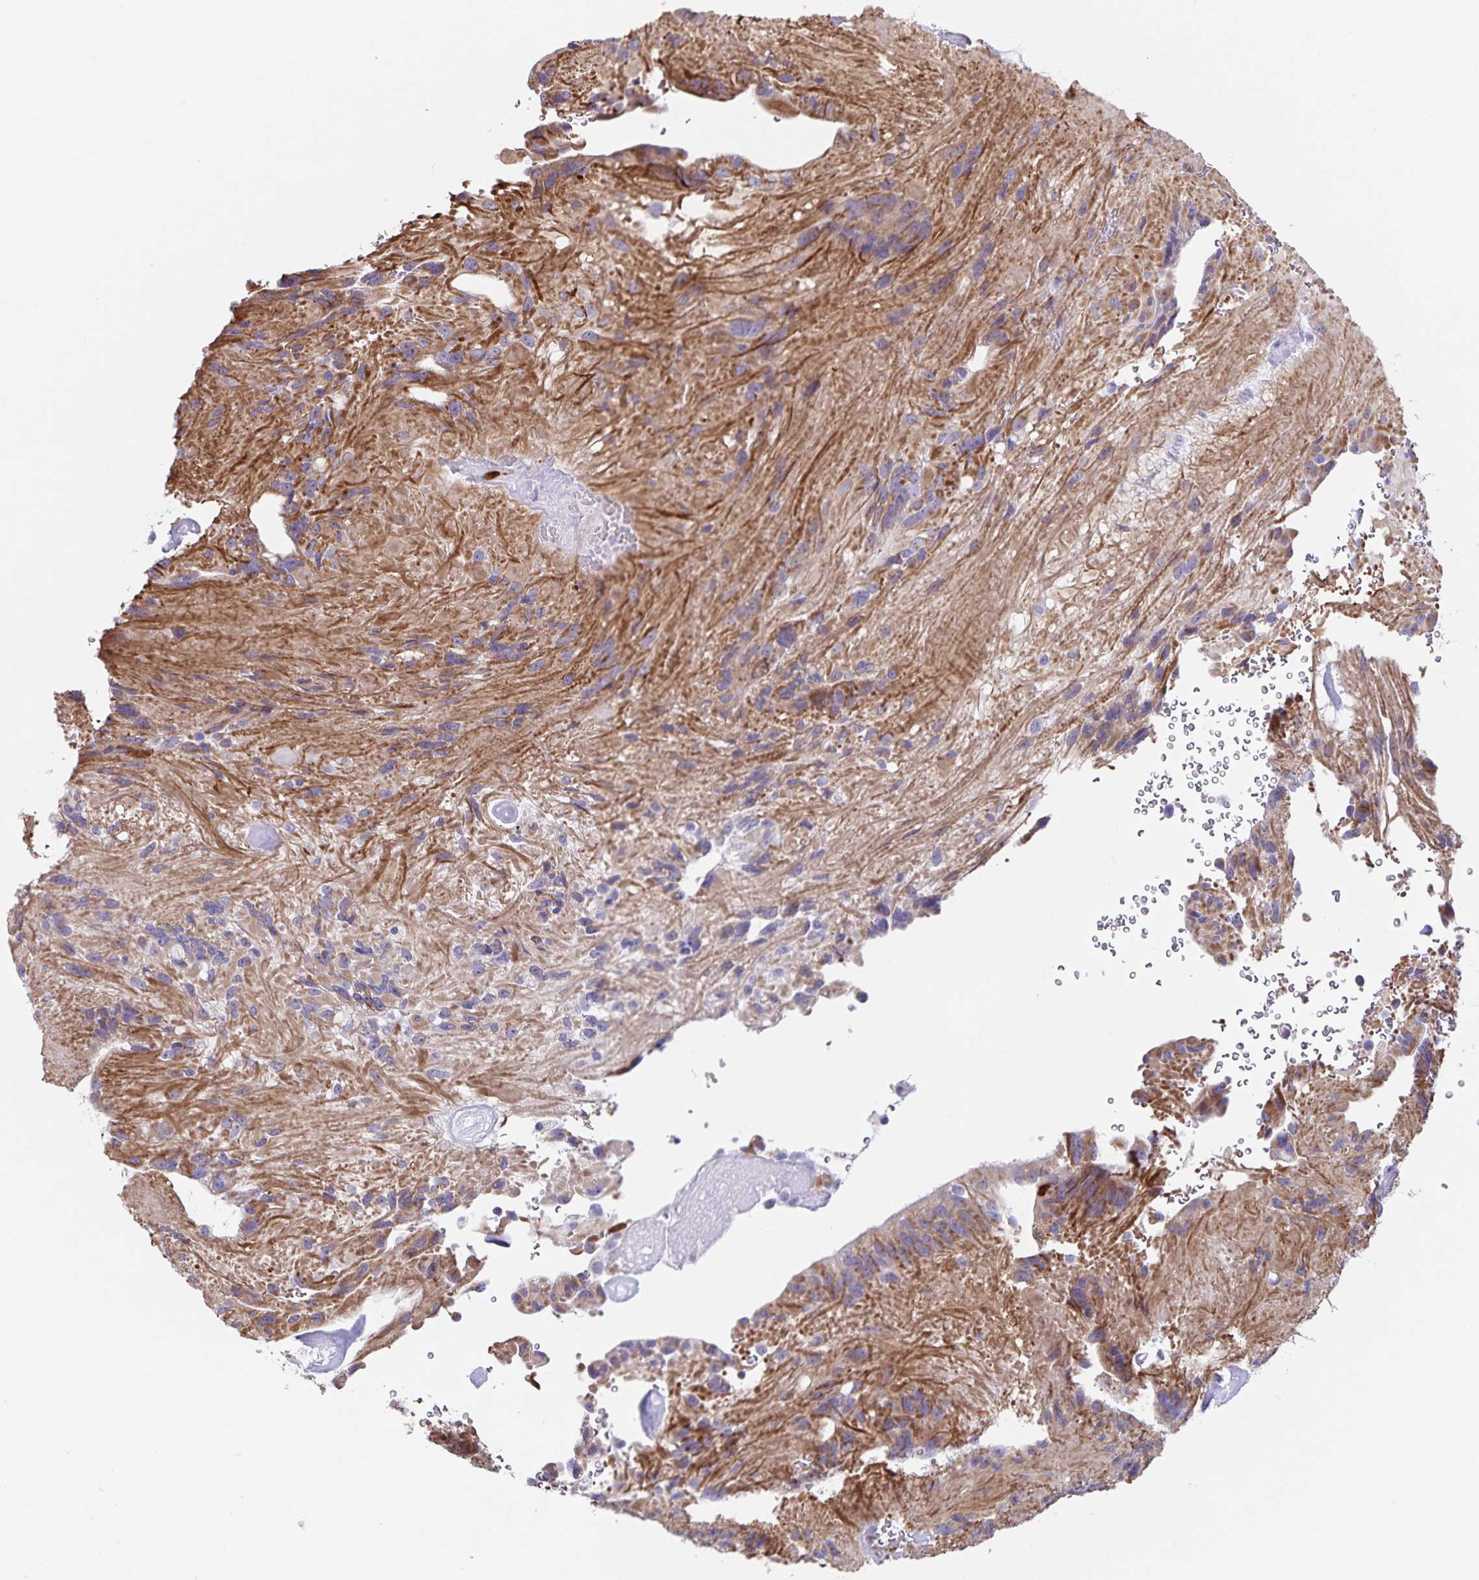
{"staining": {"intensity": "weak", "quantity": "<25%", "location": "cytoplasmic/membranous"}, "tissue": "glioma", "cell_type": "Tumor cells", "image_type": "cancer", "snomed": [{"axis": "morphology", "description": "Glioma, malignant, Low grade"}, {"axis": "topography", "description": "Brain"}], "caption": "High power microscopy image of an IHC photomicrograph of malignant low-grade glioma, revealing no significant positivity in tumor cells.", "gene": "SYNM", "patient": {"sex": "male", "age": 31}}